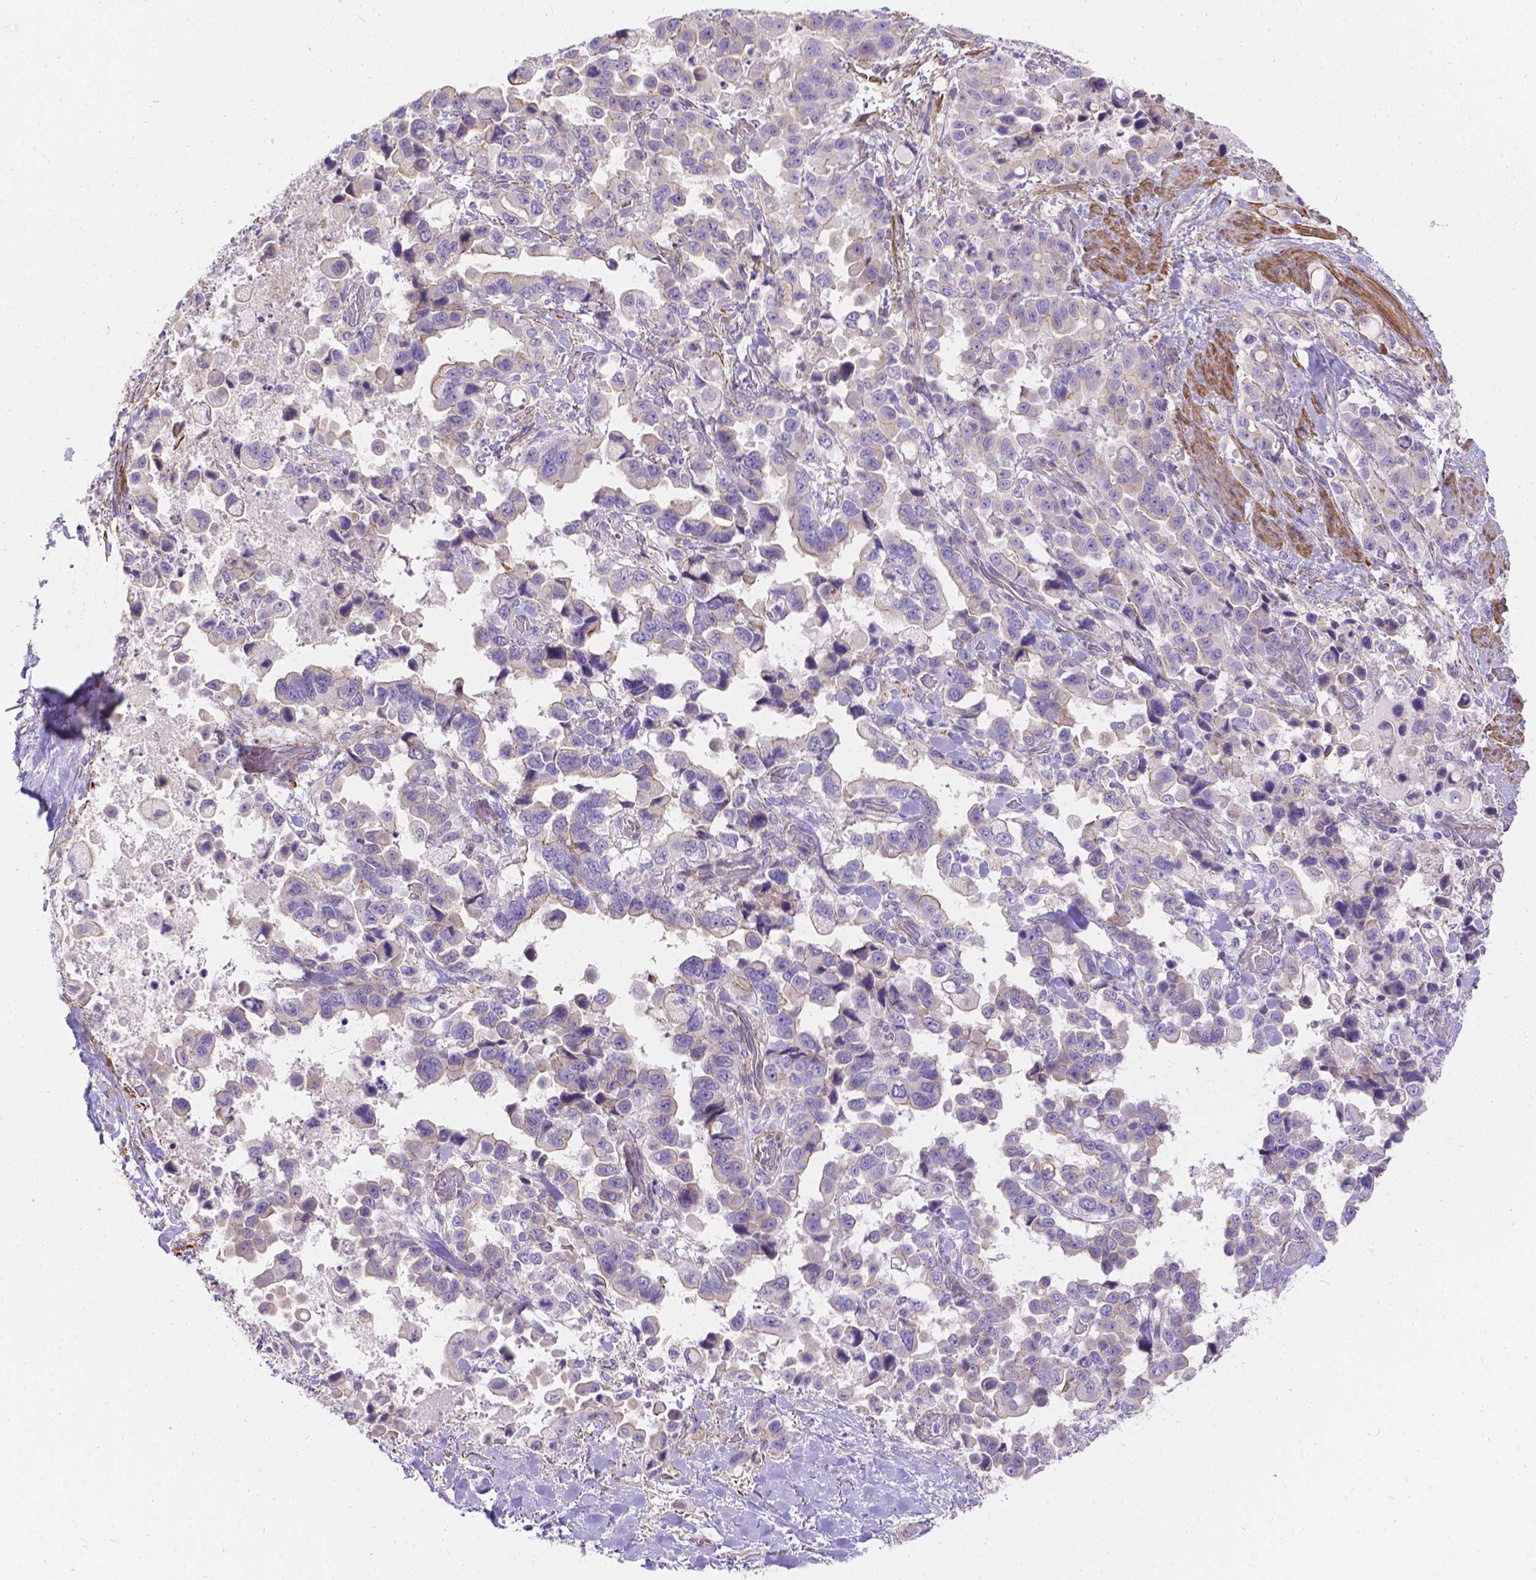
{"staining": {"intensity": "weak", "quantity": "<25%", "location": "cytoplasmic/membranous"}, "tissue": "stomach cancer", "cell_type": "Tumor cells", "image_type": "cancer", "snomed": [{"axis": "morphology", "description": "Adenocarcinoma, NOS"}, {"axis": "topography", "description": "Stomach"}], "caption": "DAB (3,3'-diaminobenzidine) immunohistochemical staining of adenocarcinoma (stomach) reveals no significant staining in tumor cells.", "gene": "PALS1", "patient": {"sex": "male", "age": 59}}